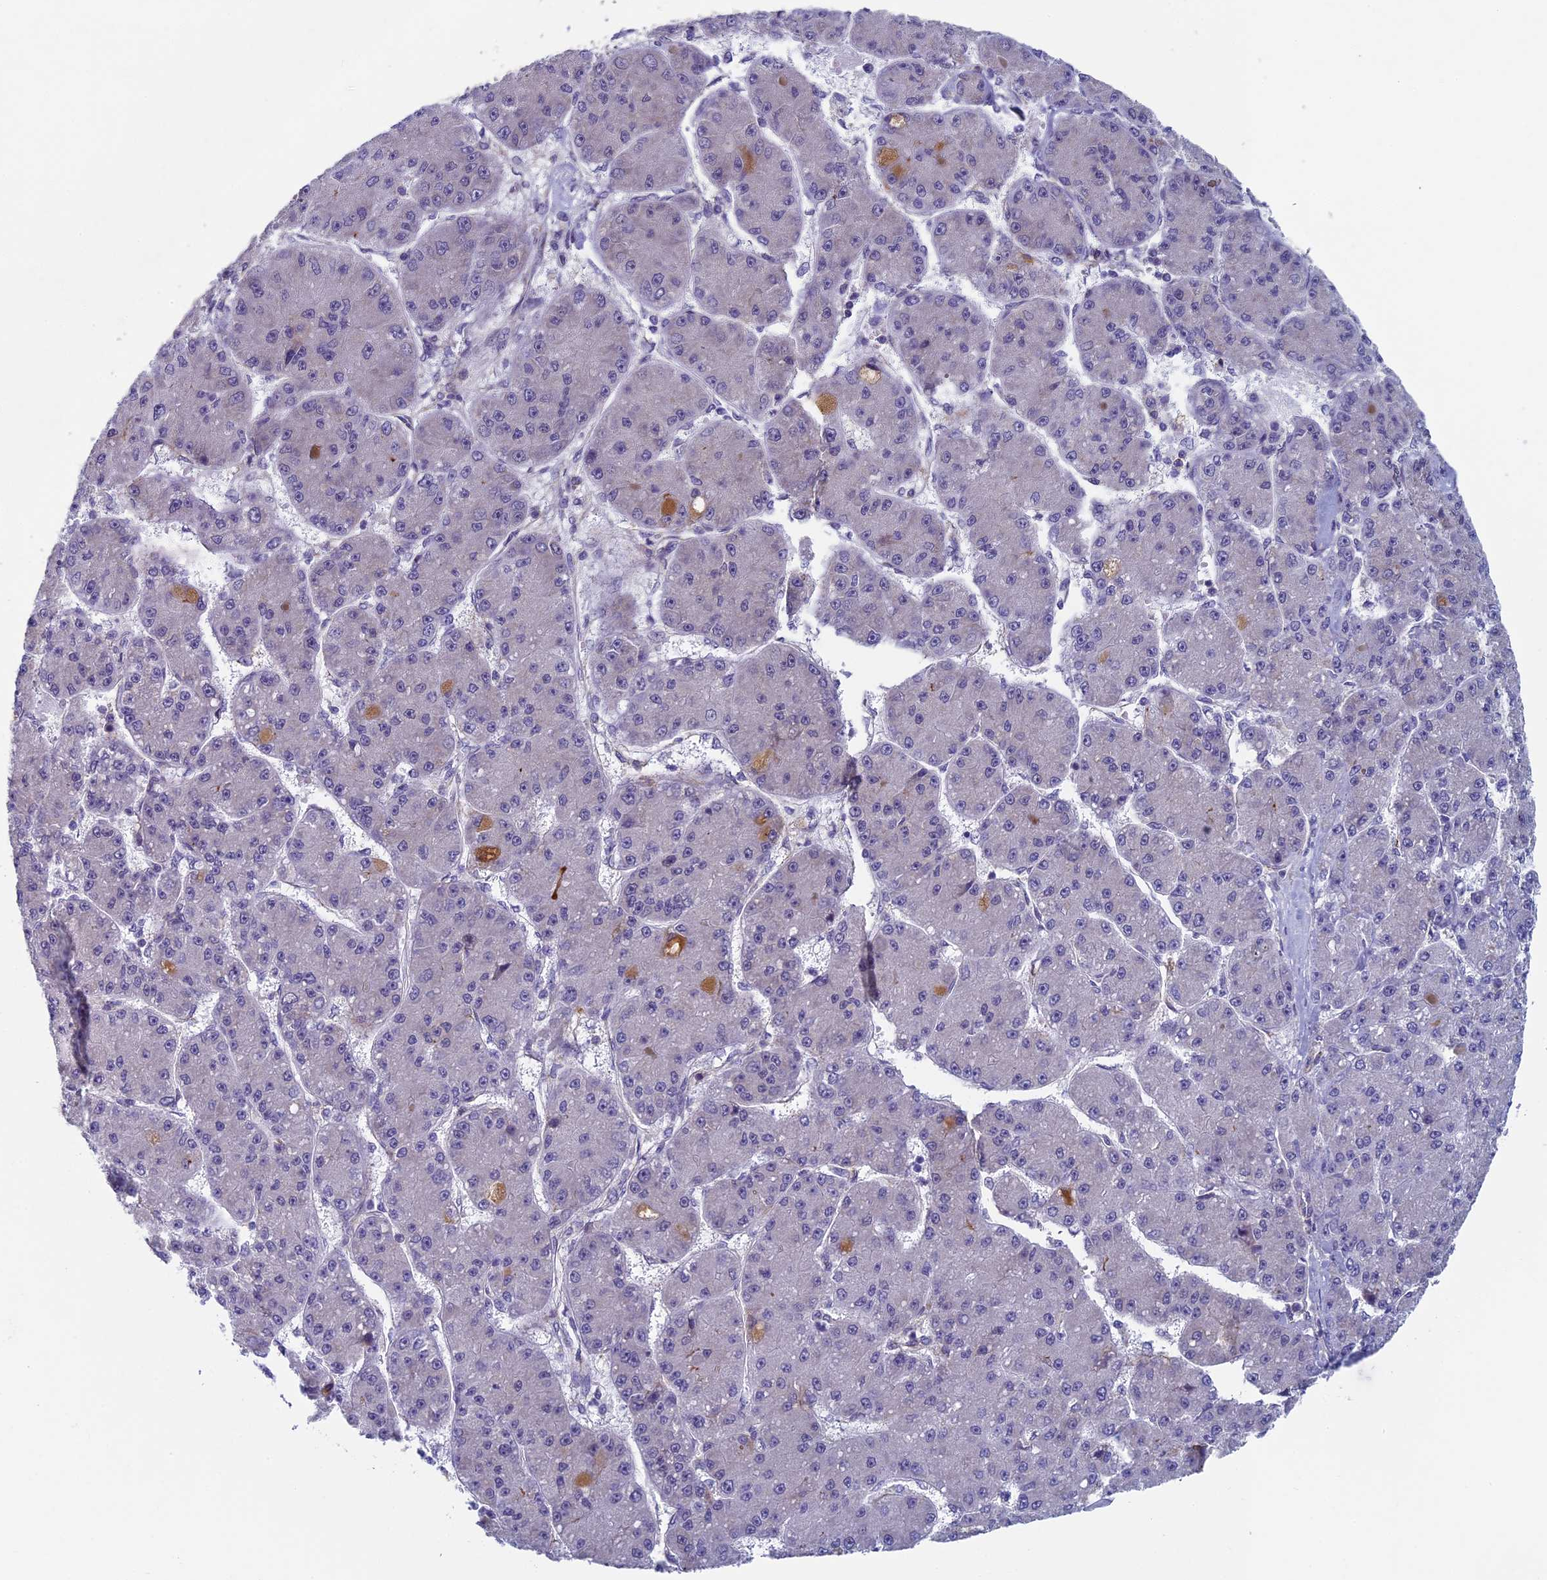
{"staining": {"intensity": "negative", "quantity": "none", "location": "none"}, "tissue": "liver cancer", "cell_type": "Tumor cells", "image_type": "cancer", "snomed": [{"axis": "morphology", "description": "Carcinoma, Hepatocellular, NOS"}, {"axis": "topography", "description": "Liver"}], "caption": "The photomicrograph shows no significant expression in tumor cells of liver hepatocellular carcinoma.", "gene": "CNEP1R1", "patient": {"sex": "male", "age": 67}}